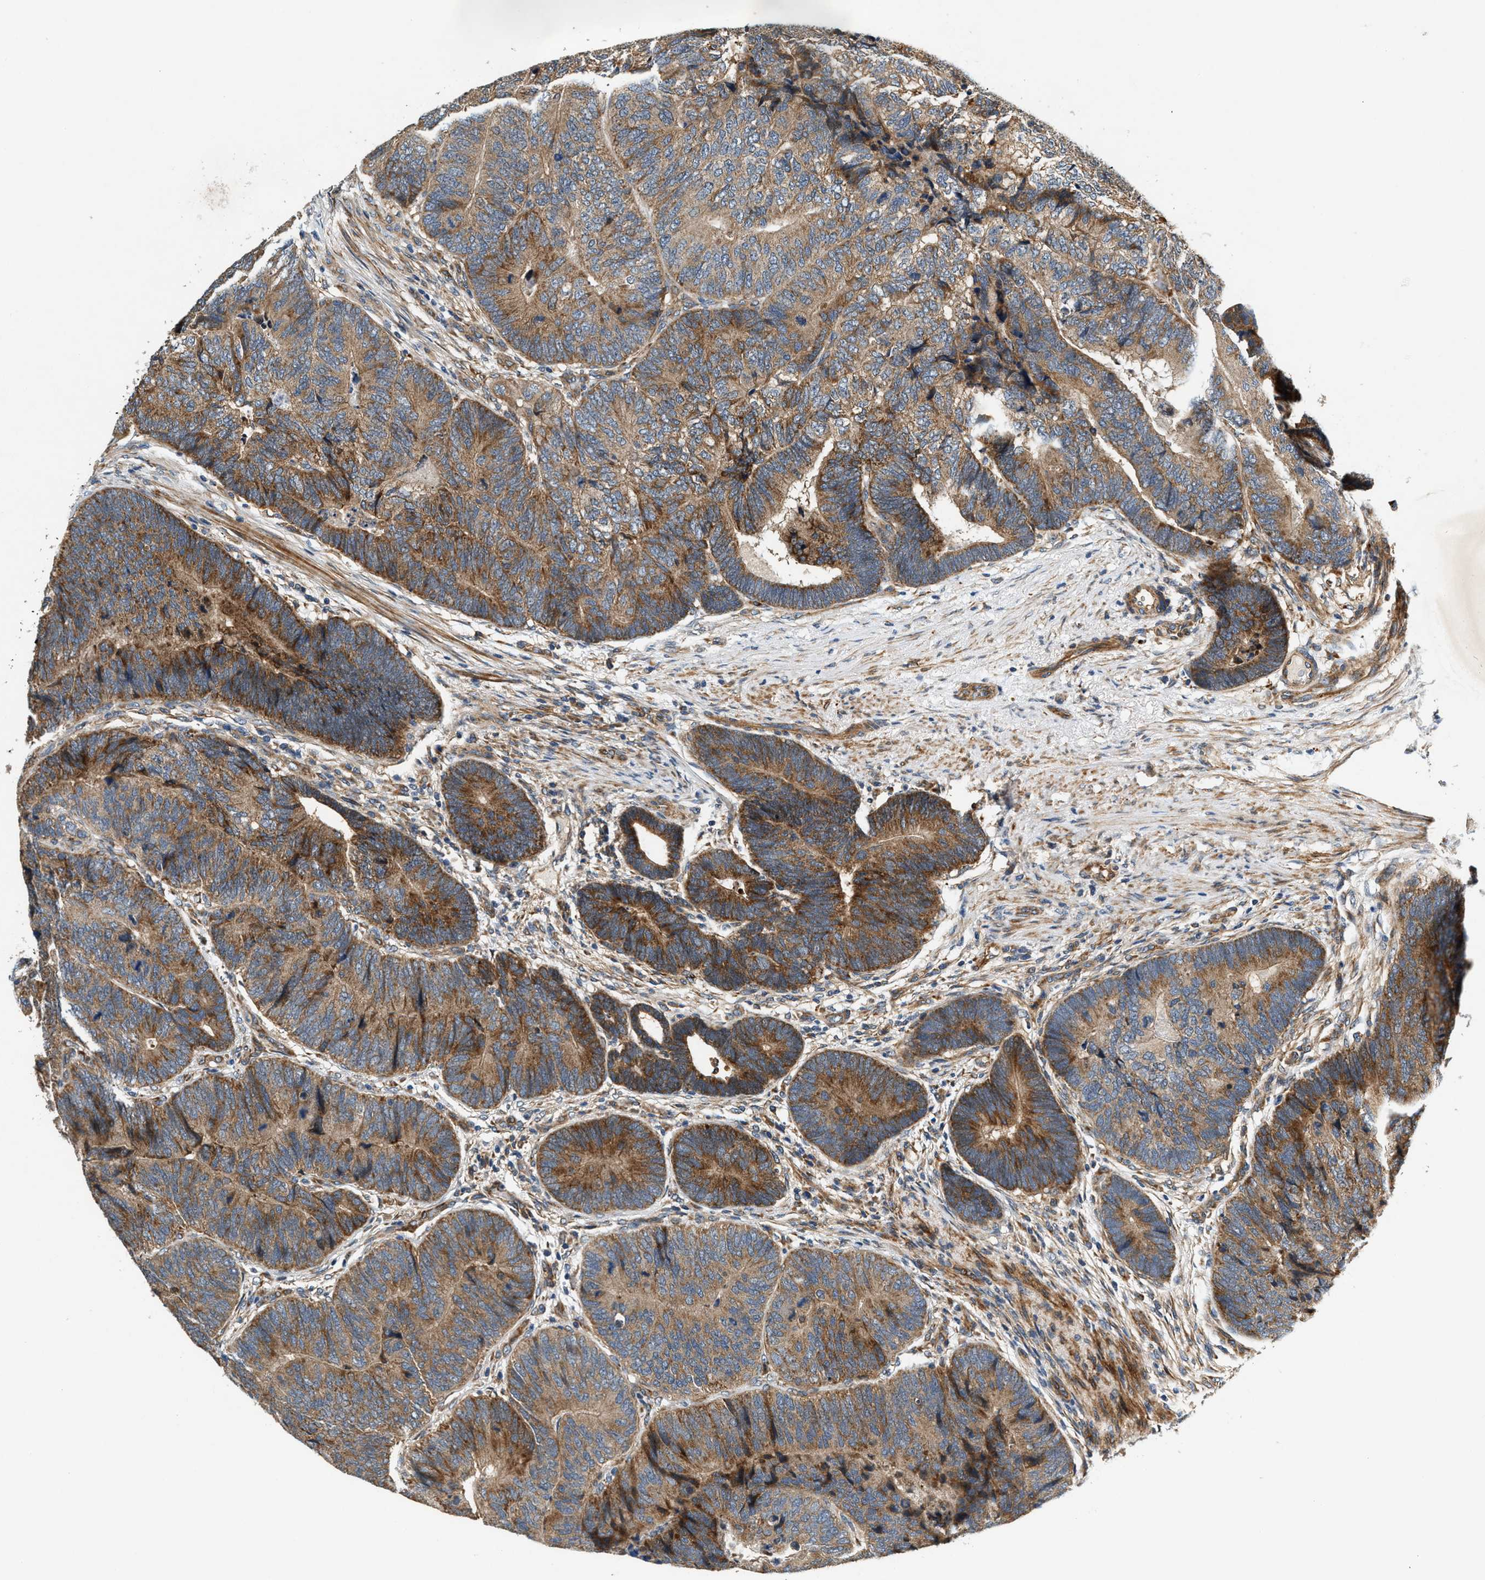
{"staining": {"intensity": "moderate", "quantity": ">75%", "location": "cytoplasmic/membranous"}, "tissue": "colorectal cancer", "cell_type": "Tumor cells", "image_type": "cancer", "snomed": [{"axis": "morphology", "description": "Adenocarcinoma, NOS"}, {"axis": "topography", "description": "Colon"}], "caption": "DAB immunohistochemical staining of human colorectal cancer reveals moderate cytoplasmic/membranous protein positivity in approximately >75% of tumor cells. (brown staining indicates protein expression, while blue staining denotes nuclei).", "gene": "DUSP10", "patient": {"sex": "female", "age": 67}}